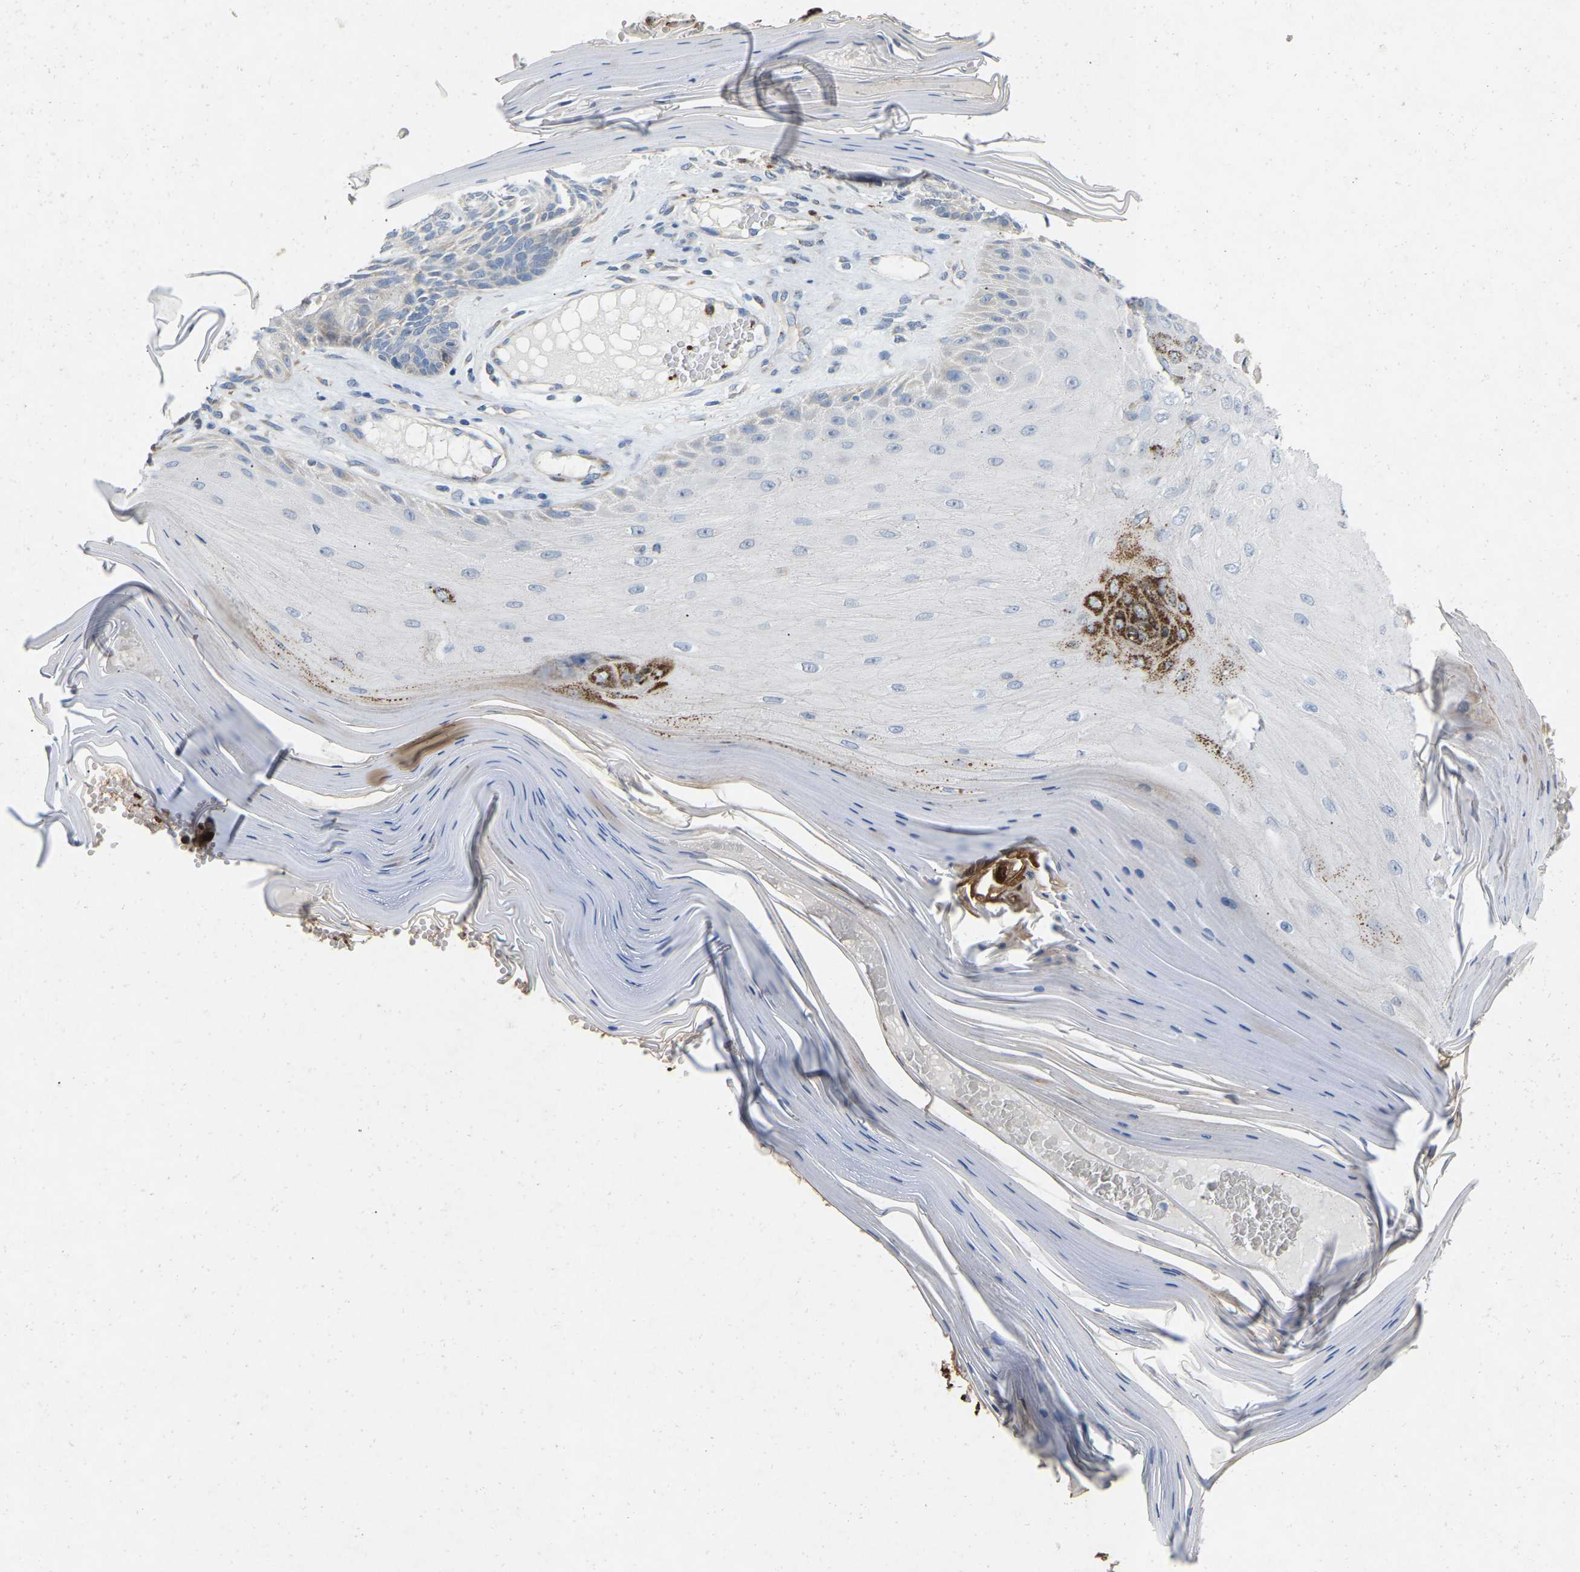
{"staining": {"intensity": "negative", "quantity": "none", "location": "none"}, "tissue": "skin cancer", "cell_type": "Tumor cells", "image_type": "cancer", "snomed": [{"axis": "morphology", "description": "Basal cell carcinoma"}, {"axis": "topography", "description": "Skin"}], "caption": "DAB immunohistochemical staining of human skin basal cell carcinoma reveals no significant expression in tumor cells.", "gene": "RHEB", "patient": {"sex": "male", "age": 55}}